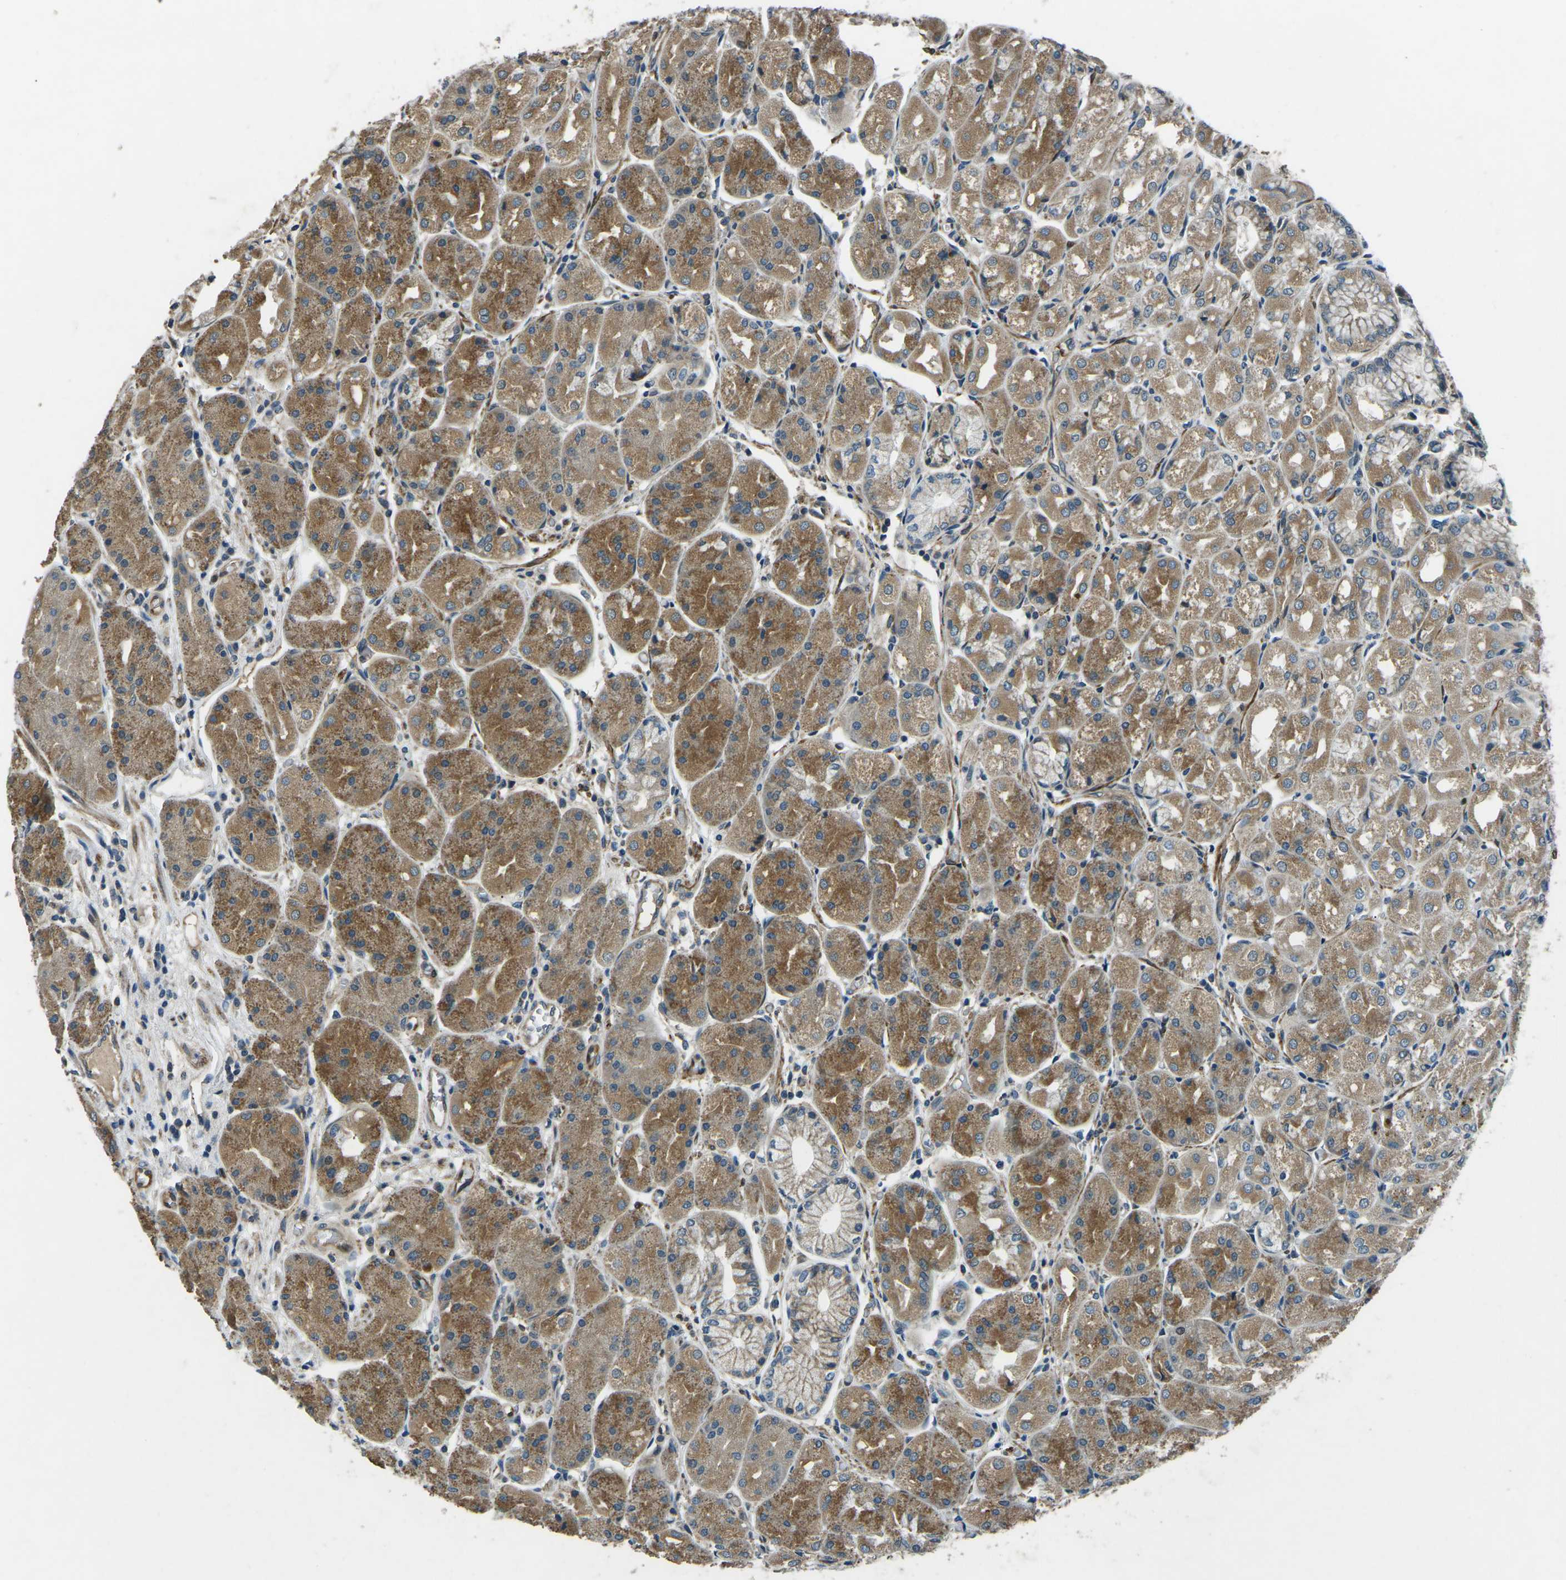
{"staining": {"intensity": "moderate", "quantity": ">75%", "location": "cytoplasmic/membranous"}, "tissue": "stomach", "cell_type": "Glandular cells", "image_type": "normal", "snomed": [{"axis": "morphology", "description": "Normal tissue, NOS"}, {"axis": "topography", "description": "Stomach, upper"}], "caption": "Protein analysis of benign stomach exhibits moderate cytoplasmic/membranous expression in approximately >75% of glandular cells.", "gene": "AFAP1", "patient": {"sex": "male", "age": 72}}